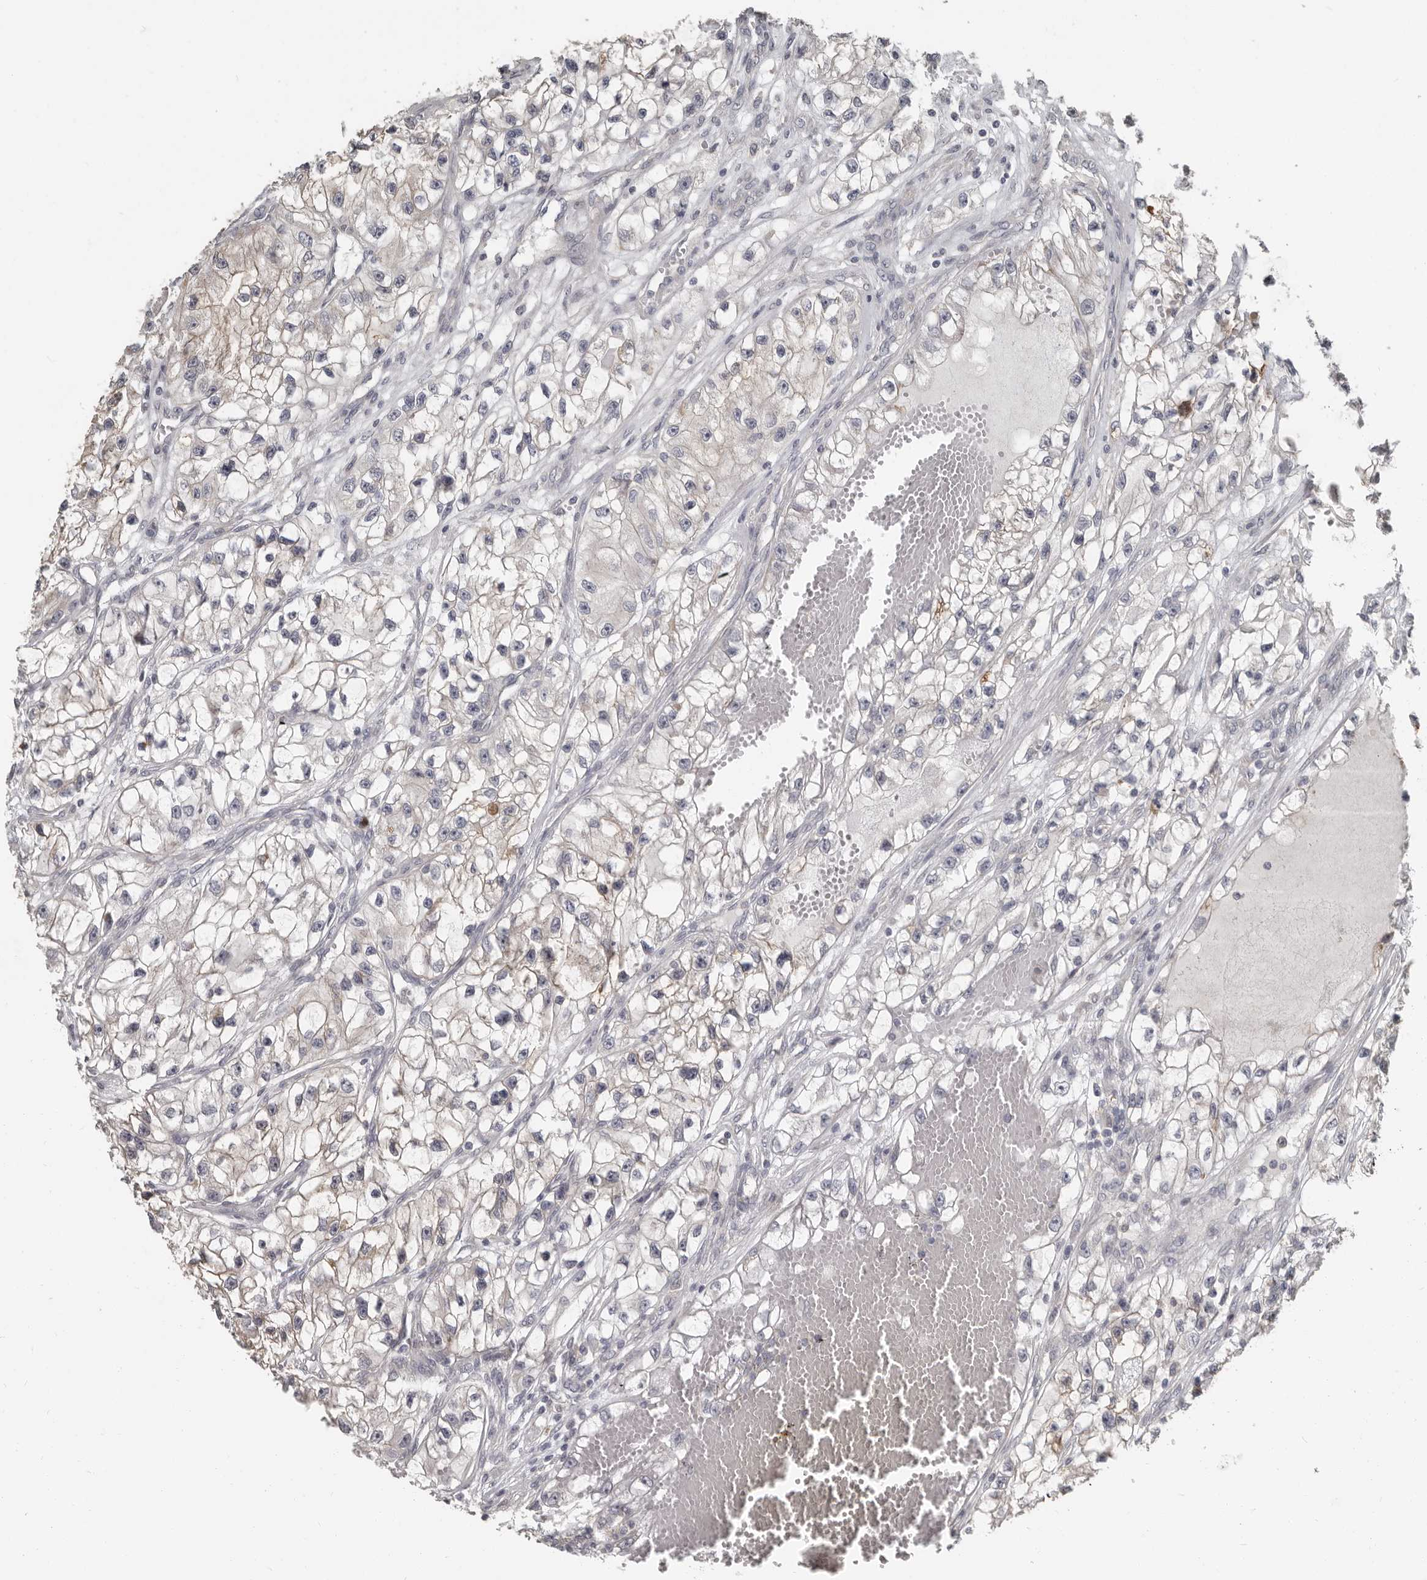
{"staining": {"intensity": "negative", "quantity": "none", "location": "none"}, "tissue": "renal cancer", "cell_type": "Tumor cells", "image_type": "cancer", "snomed": [{"axis": "morphology", "description": "Adenocarcinoma, NOS"}, {"axis": "topography", "description": "Kidney"}], "caption": "This is a micrograph of IHC staining of adenocarcinoma (renal), which shows no positivity in tumor cells. (DAB (3,3'-diaminobenzidine) immunohistochemistry visualized using brightfield microscopy, high magnification).", "gene": "KCNJ8", "patient": {"sex": "female", "age": 57}}